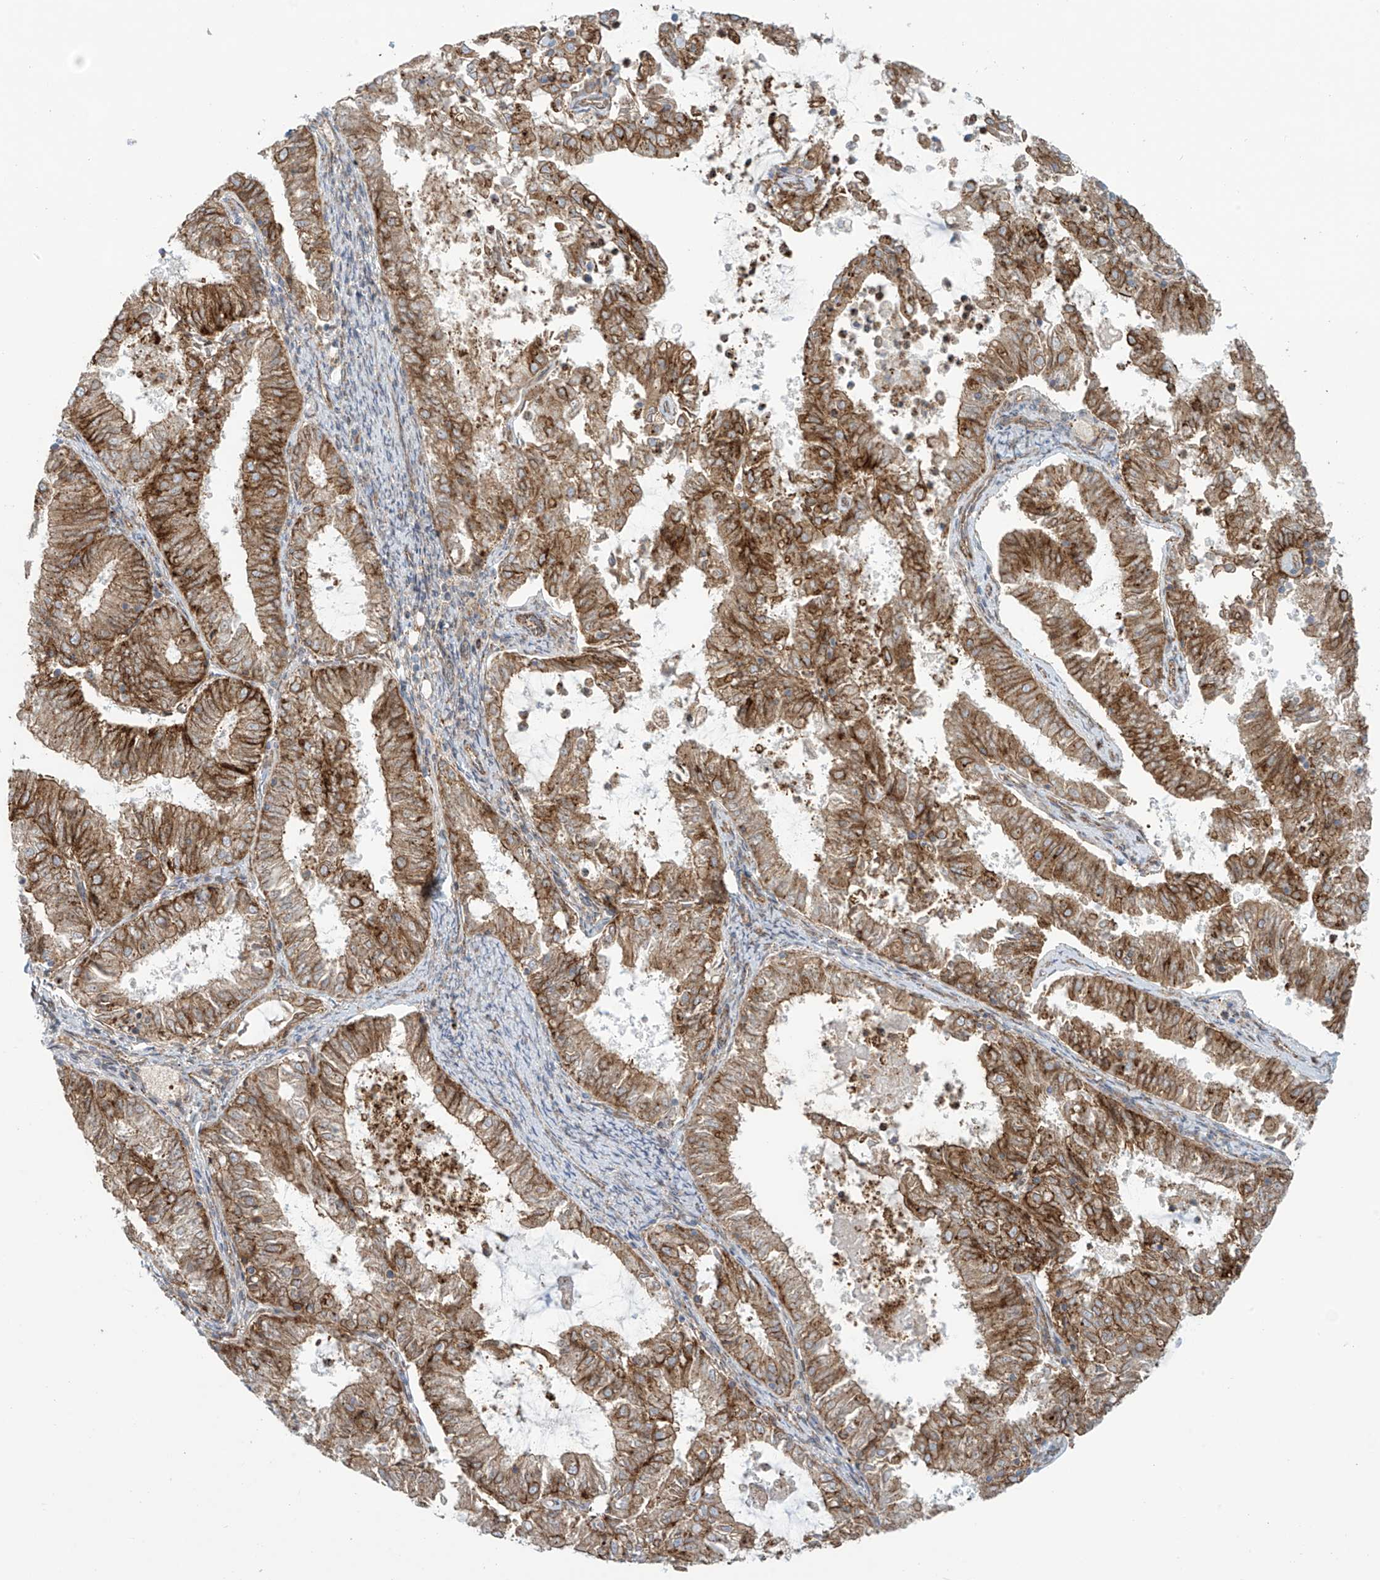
{"staining": {"intensity": "strong", "quantity": "25%-75%", "location": "cytoplasmic/membranous"}, "tissue": "endometrial cancer", "cell_type": "Tumor cells", "image_type": "cancer", "snomed": [{"axis": "morphology", "description": "Adenocarcinoma, NOS"}, {"axis": "topography", "description": "Endometrium"}], "caption": "IHC micrograph of neoplastic tissue: endometrial cancer (adenocarcinoma) stained using immunohistochemistry demonstrates high levels of strong protein expression localized specifically in the cytoplasmic/membranous of tumor cells, appearing as a cytoplasmic/membranous brown color.", "gene": "LZTS3", "patient": {"sex": "female", "age": 57}}